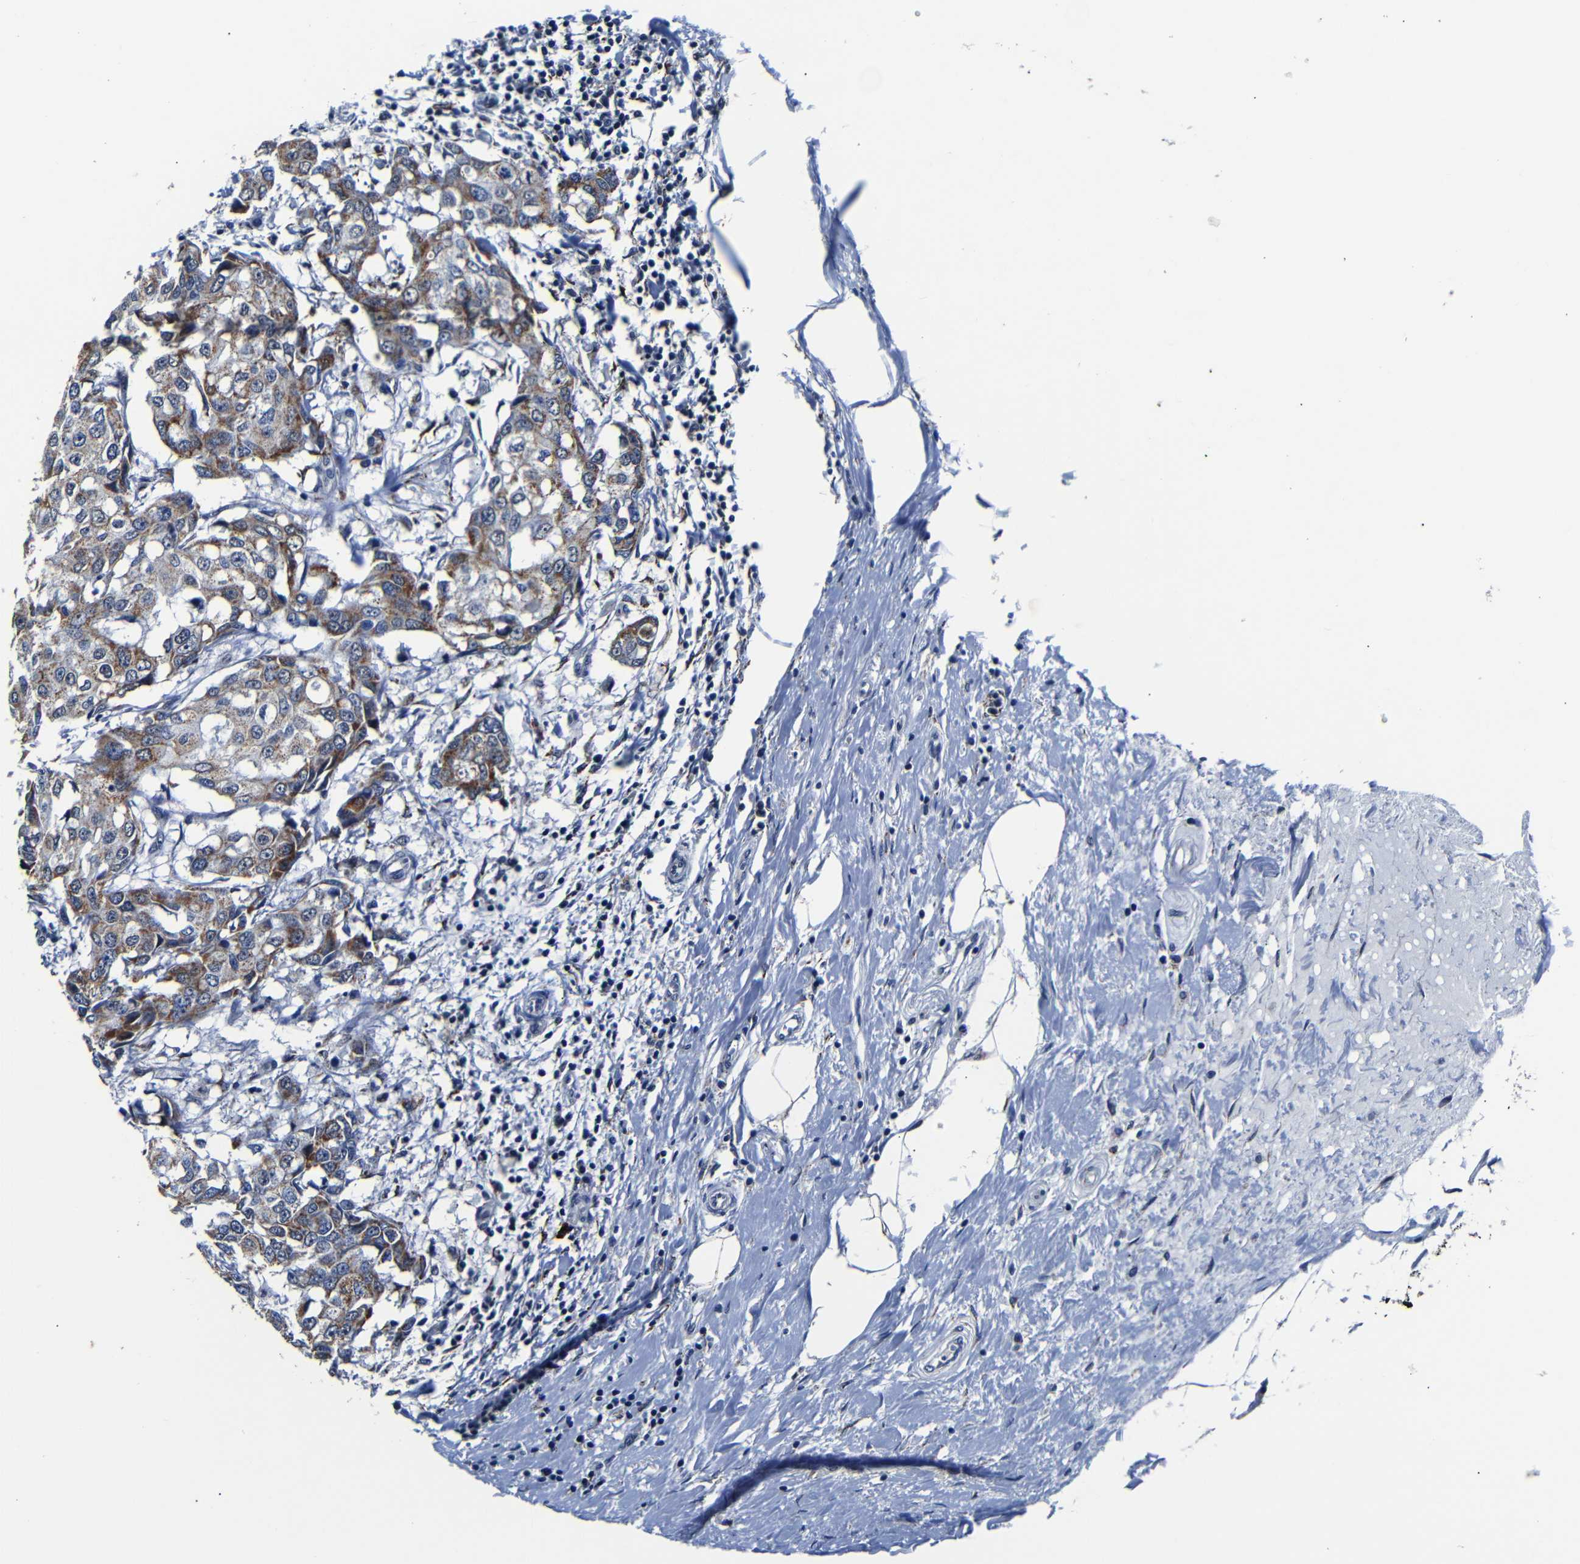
{"staining": {"intensity": "moderate", "quantity": "25%-75%", "location": "cytoplasmic/membranous"}, "tissue": "breast cancer", "cell_type": "Tumor cells", "image_type": "cancer", "snomed": [{"axis": "morphology", "description": "Duct carcinoma"}, {"axis": "topography", "description": "Breast"}], "caption": "Immunohistochemistry of breast cancer shows medium levels of moderate cytoplasmic/membranous expression in about 25%-75% of tumor cells.", "gene": "DEPP1", "patient": {"sex": "female", "age": 27}}